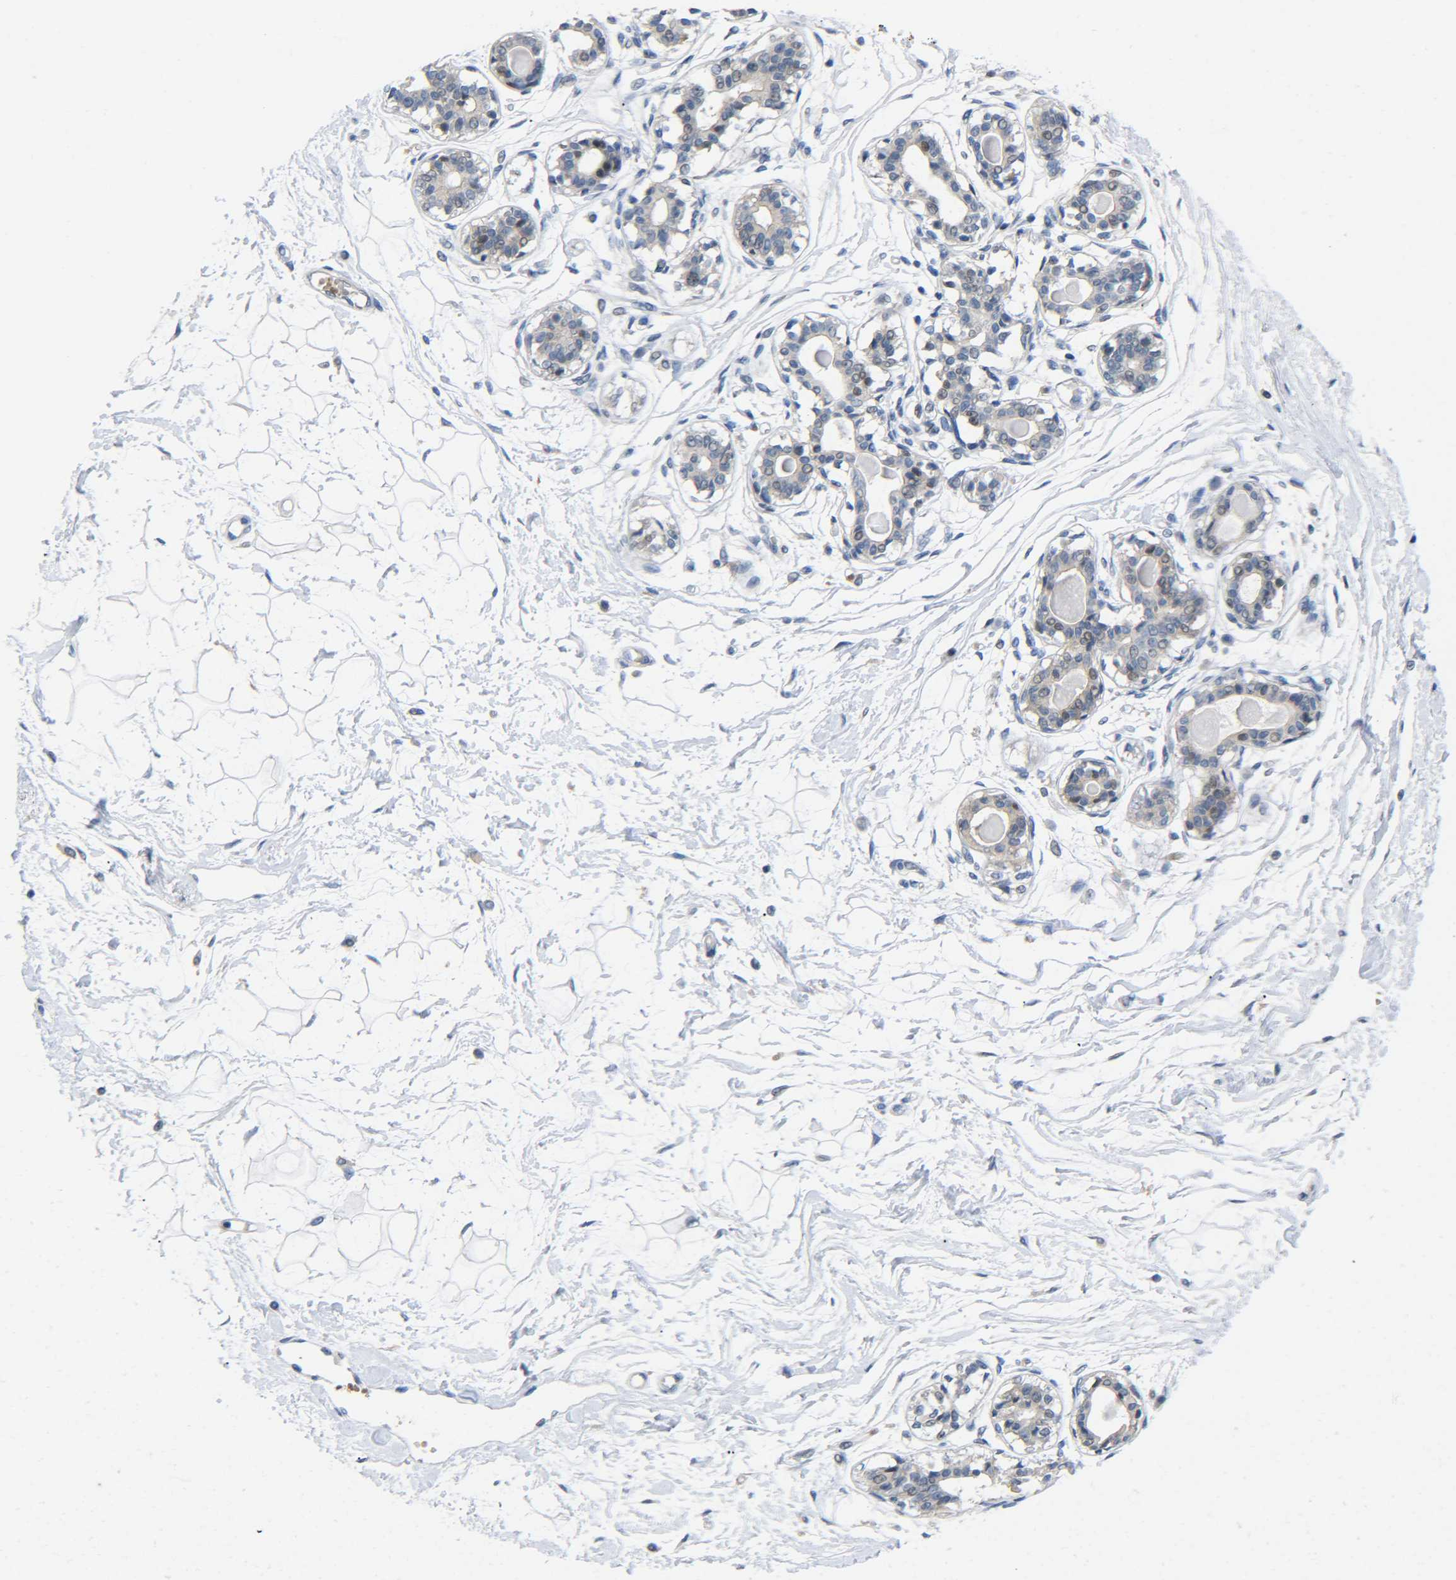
{"staining": {"intensity": "negative", "quantity": "none", "location": "none"}, "tissue": "breast", "cell_type": "Adipocytes", "image_type": "normal", "snomed": [{"axis": "morphology", "description": "Normal tissue, NOS"}, {"axis": "topography", "description": "Breast"}], "caption": "A micrograph of breast stained for a protein demonstrates no brown staining in adipocytes. The staining is performed using DAB (3,3'-diaminobenzidine) brown chromogen with nuclei counter-stained in using hematoxylin.", "gene": "CMTM1", "patient": {"sex": "female", "age": 45}}